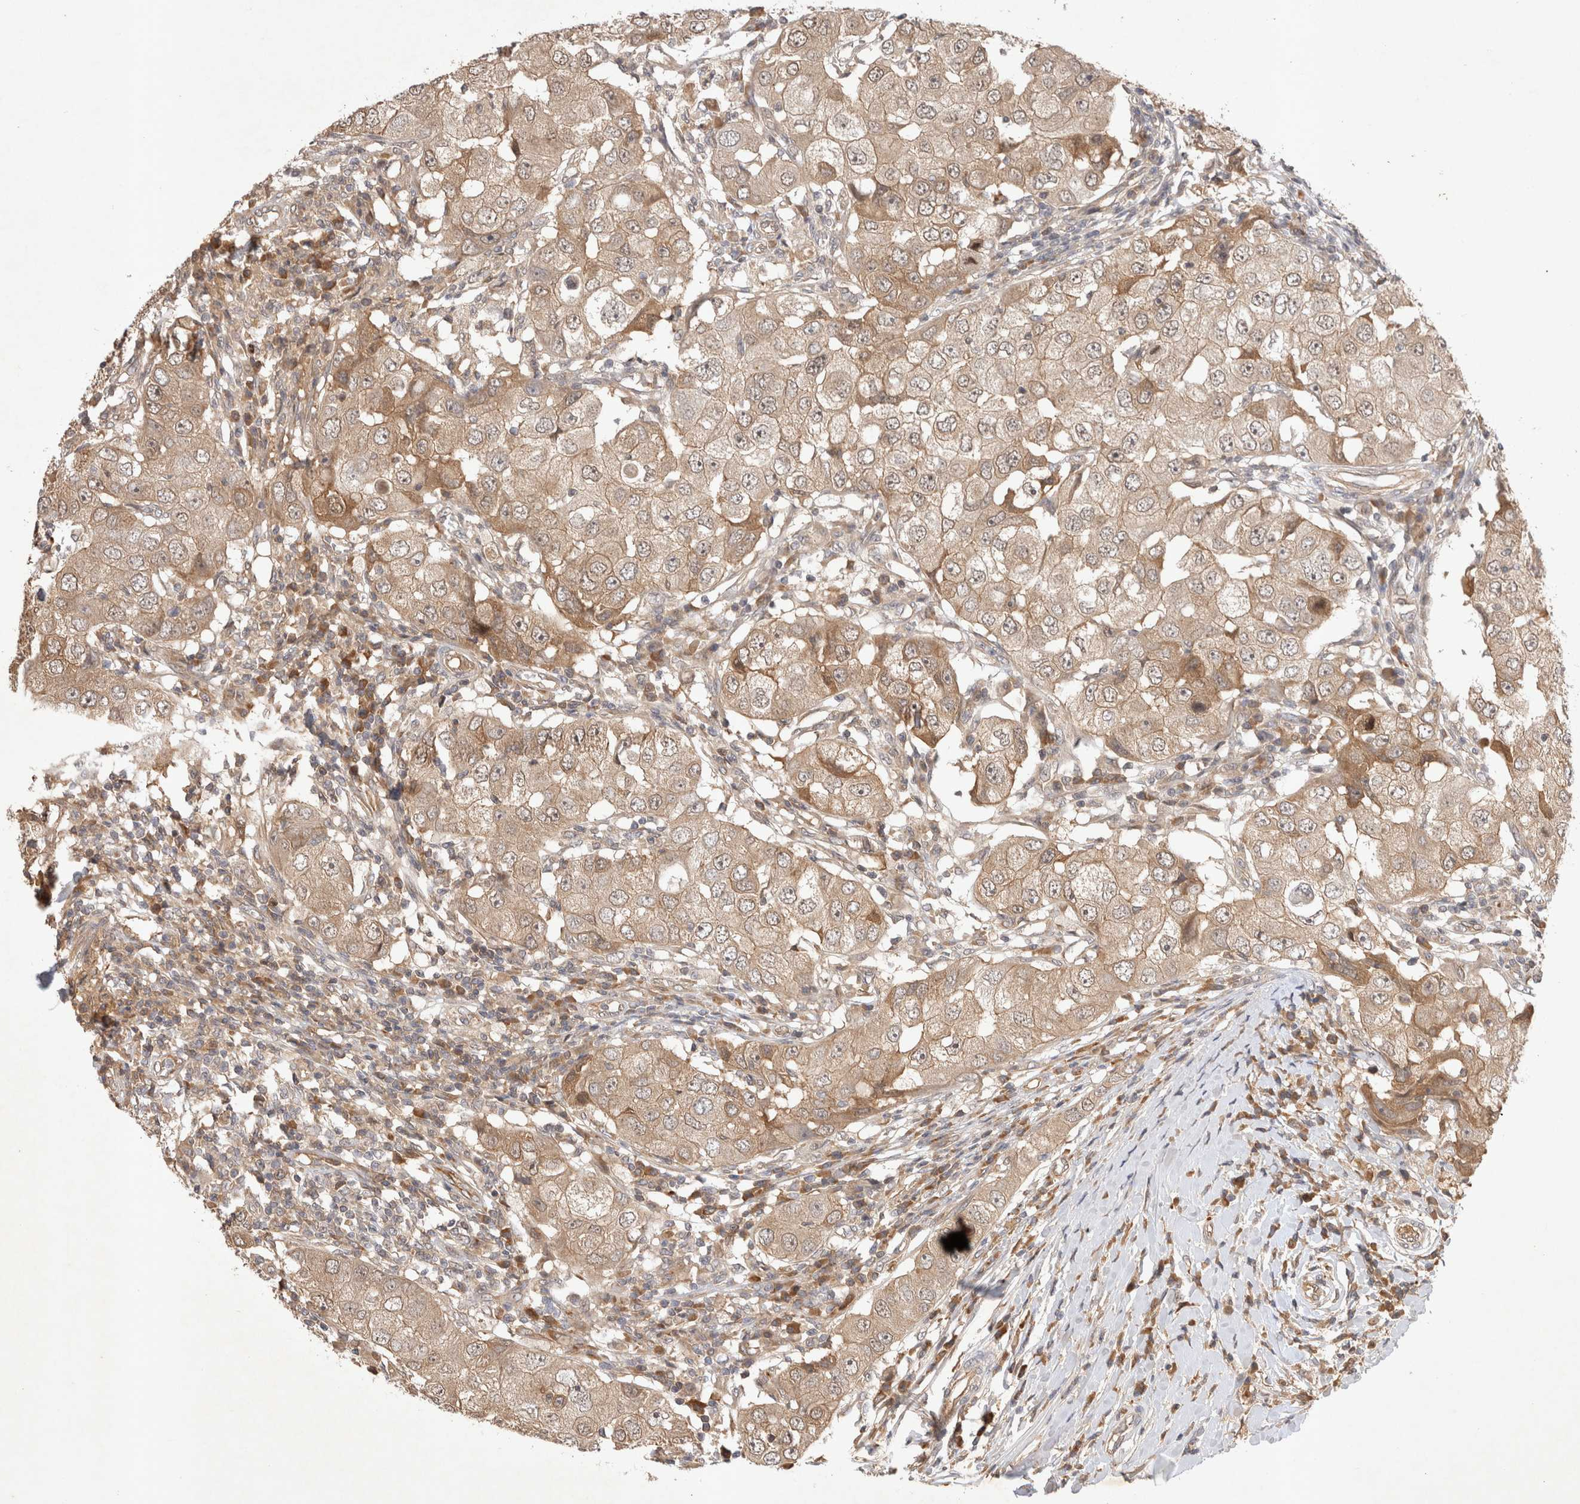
{"staining": {"intensity": "moderate", "quantity": "25%-75%", "location": "cytoplasmic/membranous"}, "tissue": "breast cancer", "cell_type": "Tumor cells", "image_type": "cancer", "snomed": [{"axis": "morphology", "description": "Duct carcinoma"}, {"axis": "topography", "description": "Breast"}], "caption": "This photomicrograph reveals immunohistochemistry staining of human breast cancer (intraductal carcinoma), with medium moderate cytoplasmic/membranous positivity in about 25%-75% of tumor cells.", "gene": "YES1", "patient": {"sex": "female", "age": 27}}